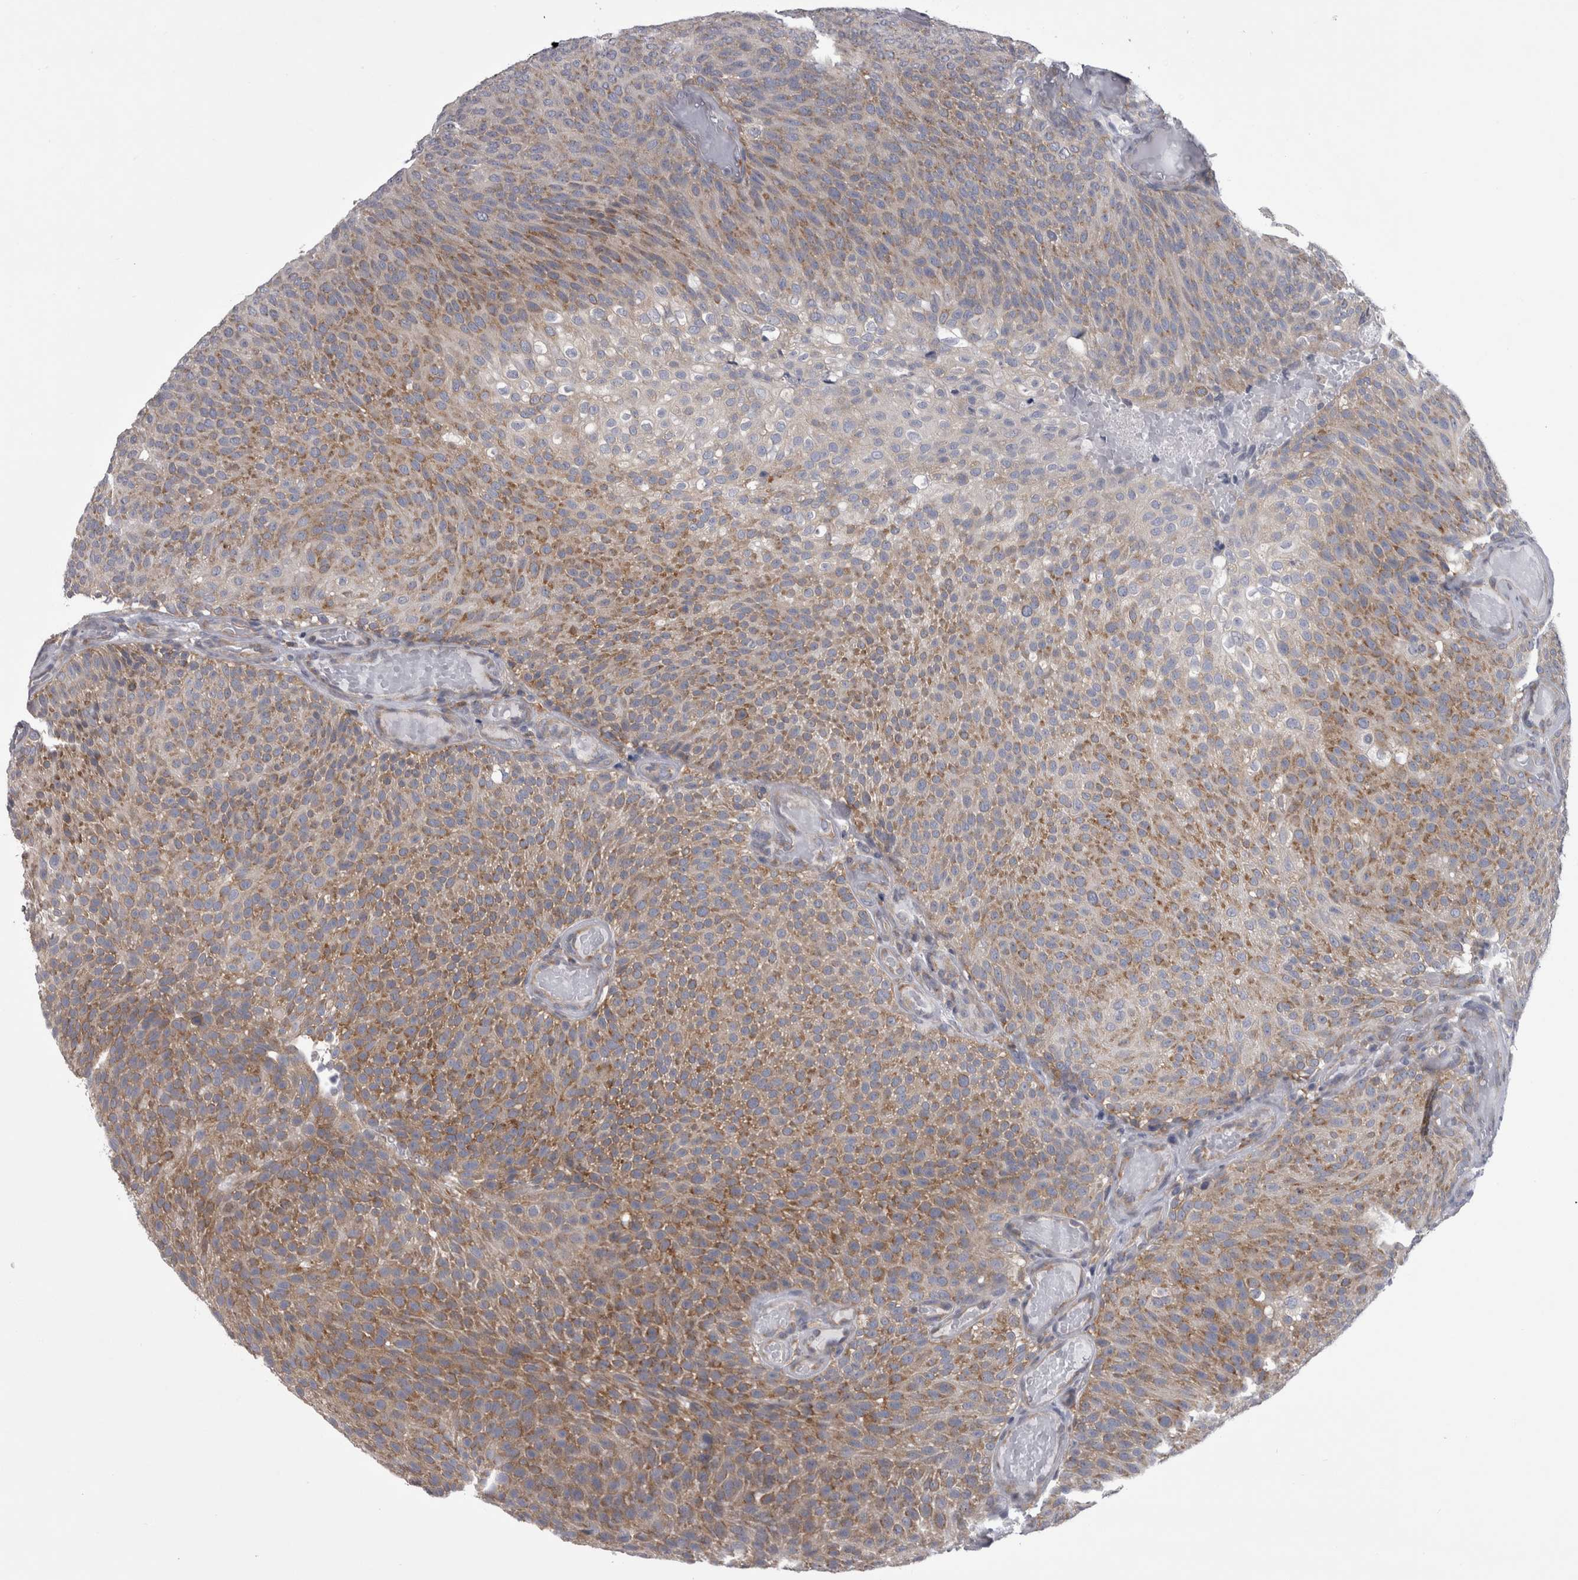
{"staining": {"intensity": "moderate", "quantity": ">75%", "location": "cytoplasmic/membranous"}, "tissue": "urothelial cancer", "cell_type": "Tumor cells", "image_type": "cancer", "snomed": [{"axis": "morphology", "description": "Urothelial carcinoma, Low grade"}, {"axis": "topography", "description": "Urinary bladder"}], "caption": "Moderate cytoplasmic/membranous positivity is identified in approximately >75% of tumor cells in urothelial cancer.", "gene": "PRRC2C", "patient": {"sex": "male", "age": 78}}